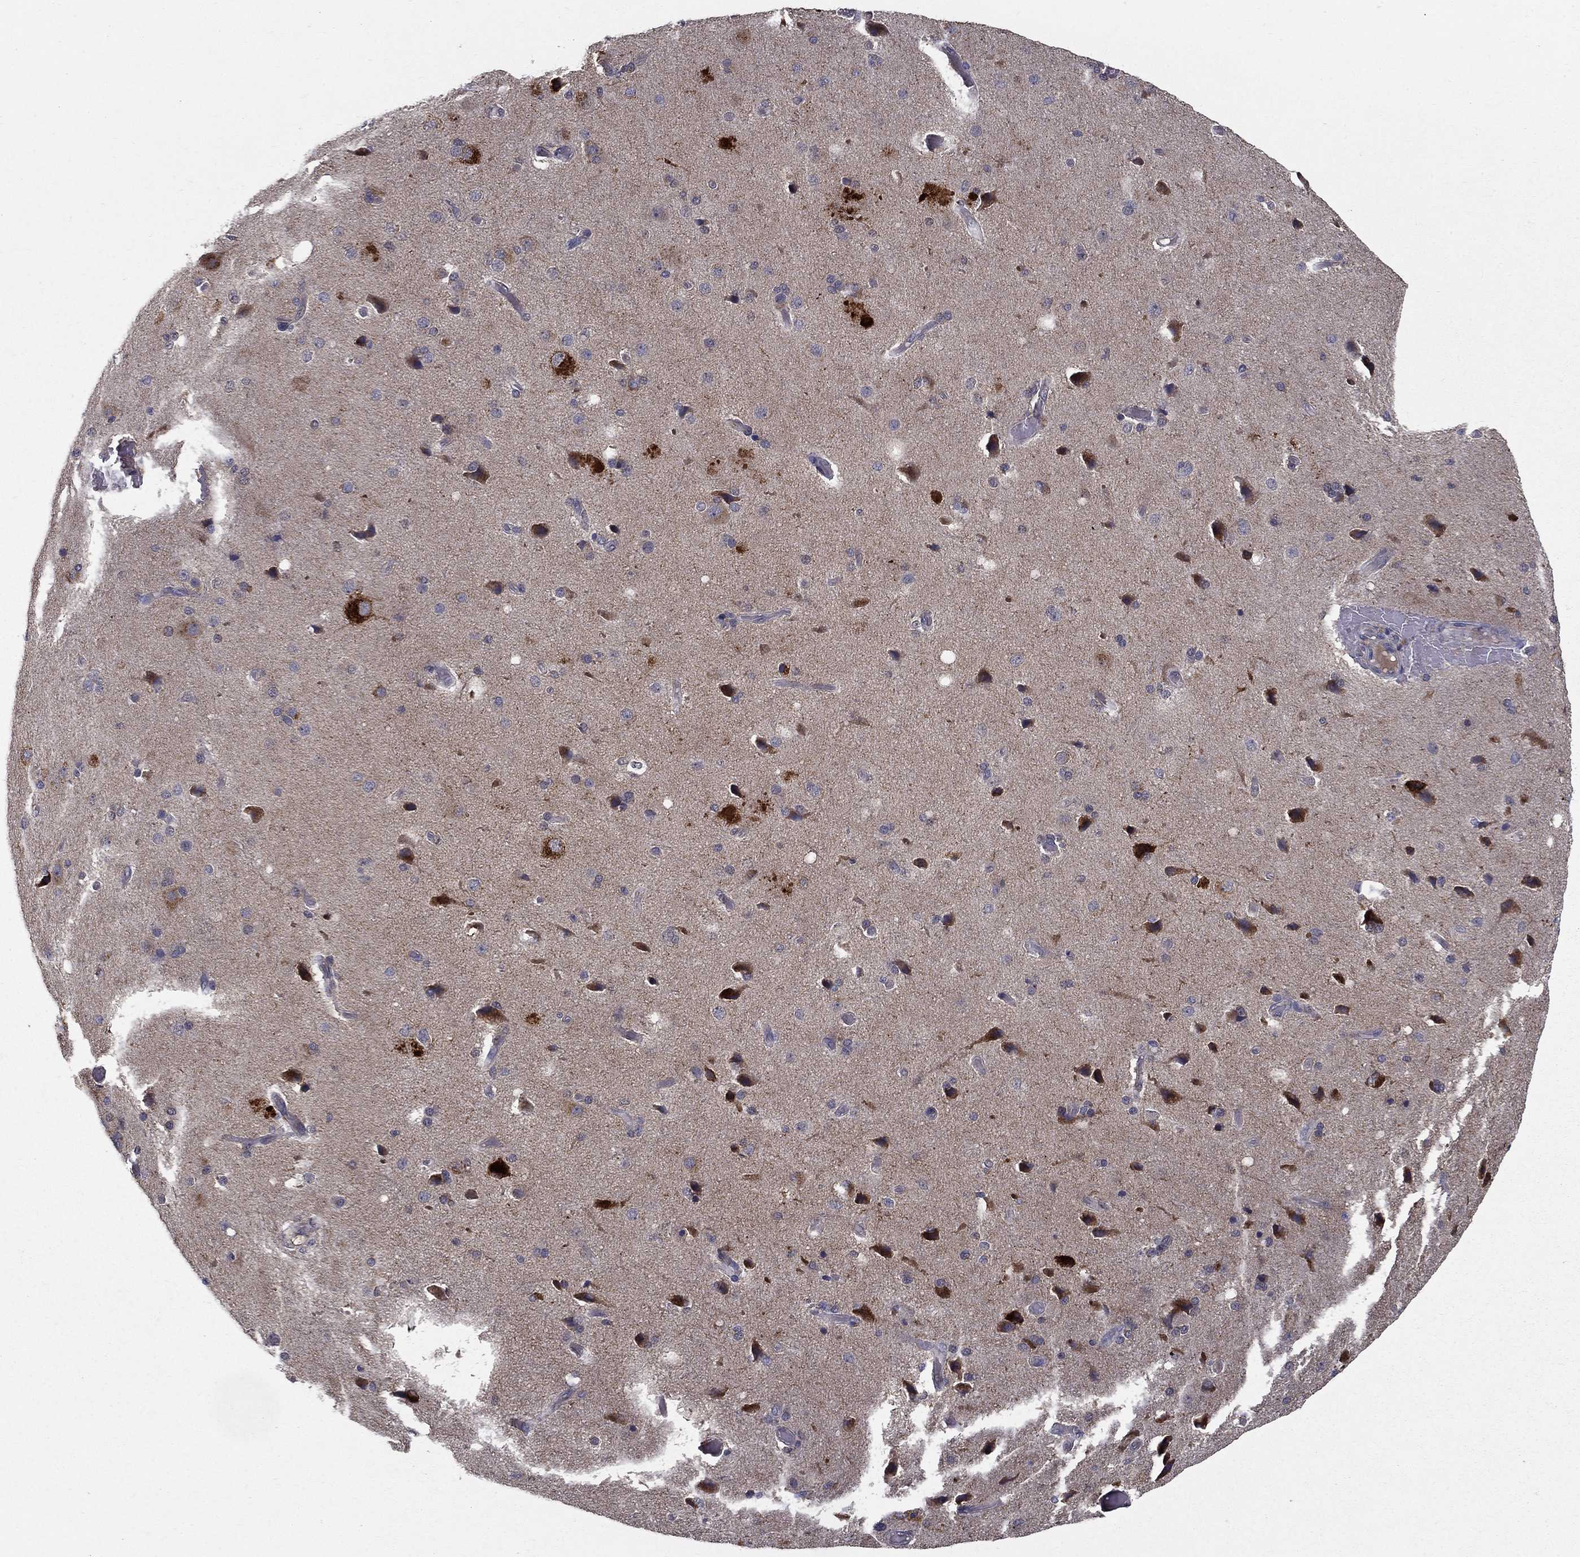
{"staining": {"intensity": "negative", "quantity": "none", "location": "none"}, "tissue": "cerebral cortex", "cell_type": "Endothelial cells", "image_type": "normal", "snomed": [{"axis": "morphology", "description": "Normal tissue, NOS"}, {"axis": "morphology", "description": "Glioma, malignant, High grade"}, {"axis": "topography", "description": "Cerebral cortex"}], "caption": "The immunohistochemistry (IHC) histopathology image has no significant positivity in endothelial cells of cerebral cortex.", "gene": "SLC2A13", "patient": {"sex": "male", "age": 77}}